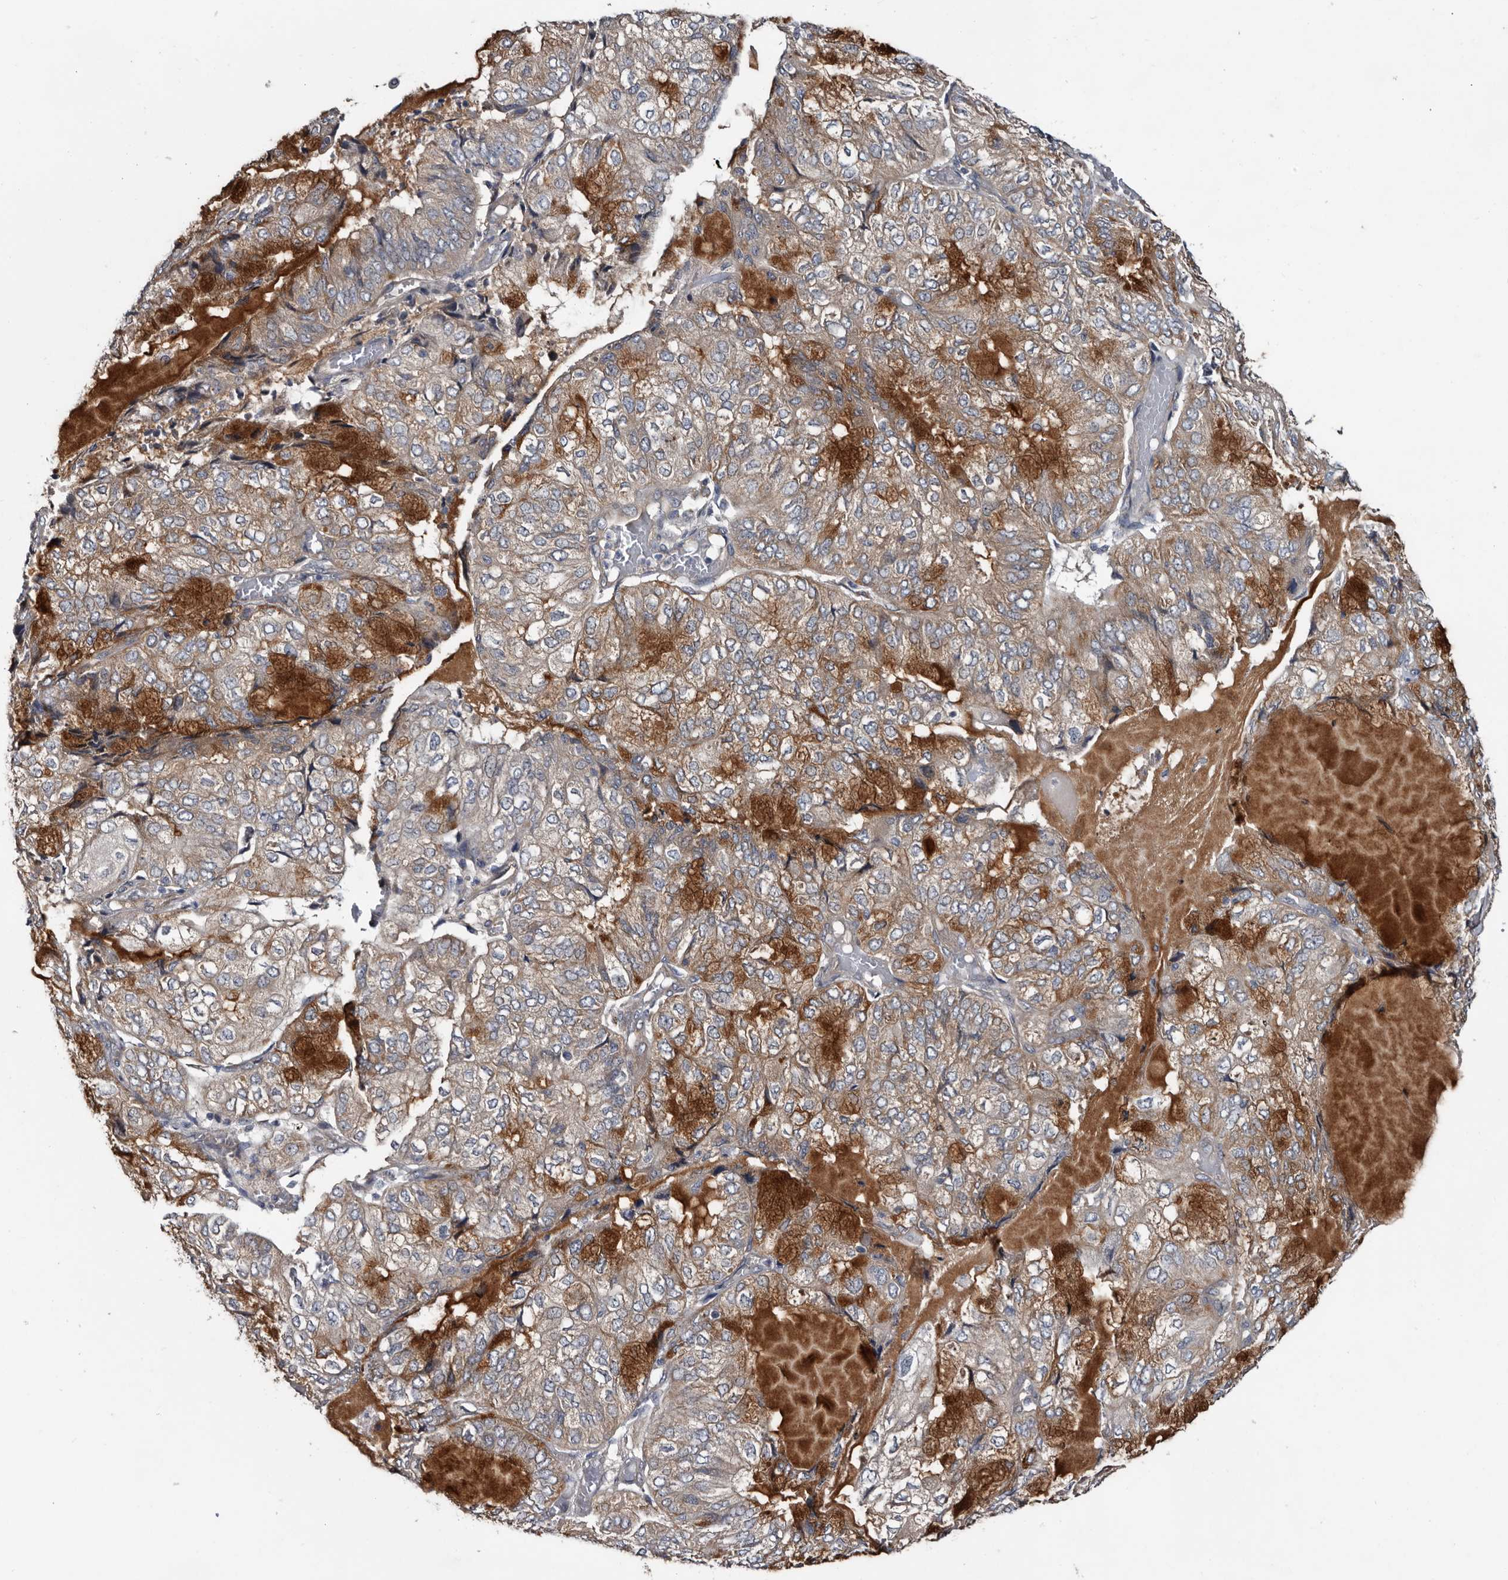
{"staining": {"intensity": "strong", "quantity": "<25%", "location": "cytoplasmic/membranous"}, "tissue": "endometrial cancer", "cell_type": "Tumor cells", "image_type": "cancer", "snomed": [{"axis": "morphology", "description": "Adenocarcinoma, NOS"}, {"axis": "topography", "description": "Endometrium"}], "caption": "An image of endometrial adenocarcinoma stained for a protein shows strong cytoplasmic/membranous brown staining in tumor cells.", "gene": "IARS1", "patient": {"sex": "female", "age": 81}}